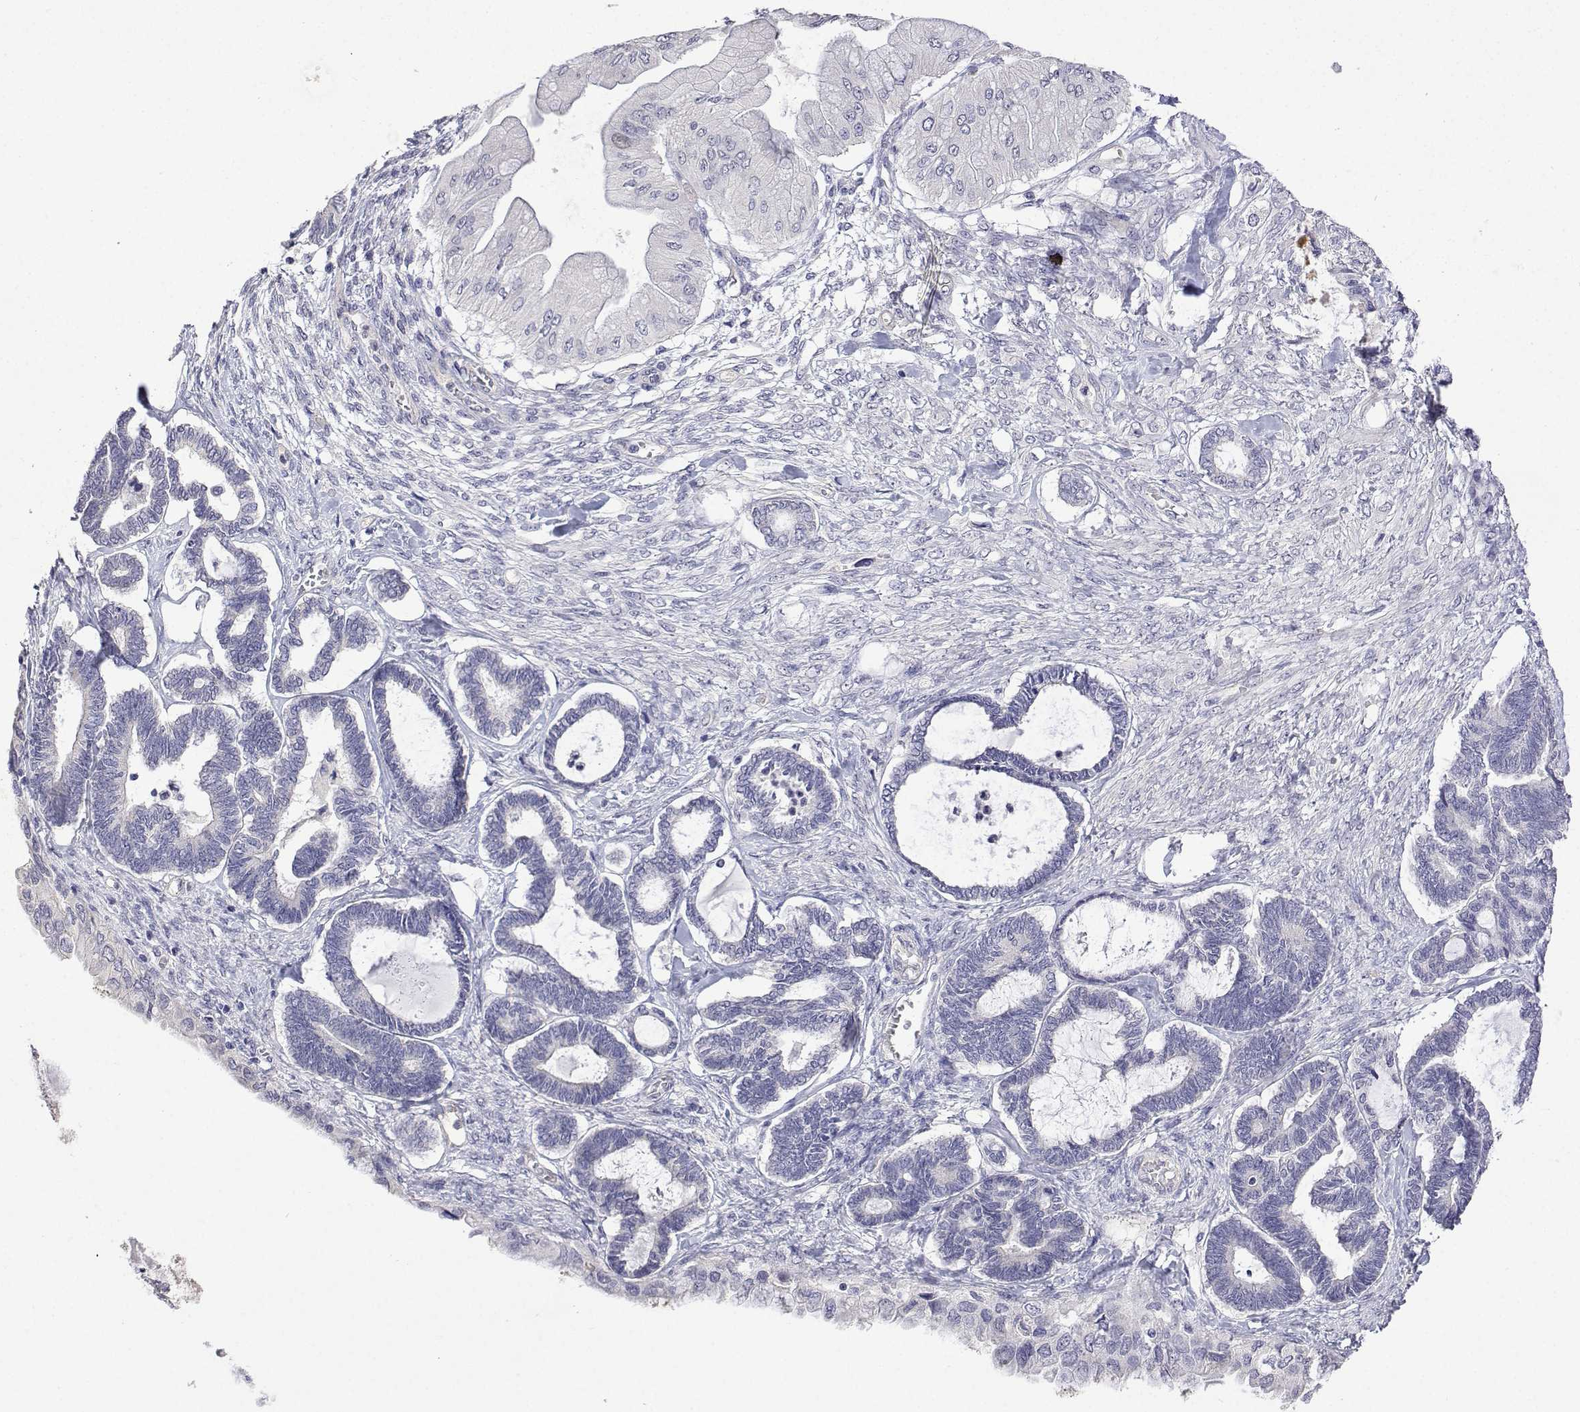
{"staining": {"intensity": "negative", "quantity": "none", "location": "none"}, "tissue": "ovarian cancer", "cell_type": "Tumor cells", "image_type": "cancer", "snomed": [{"axis": "morphology", "description": "Carcinoma, endometroid"}, {"axis": "topography", "description": "Ovary"}], "caption": "Tumor cells show no significant protein staining in endometroid carcinoma (ovarian).", "gene": "PLCB1", "patient": {"sex": "female", "age": 70}}